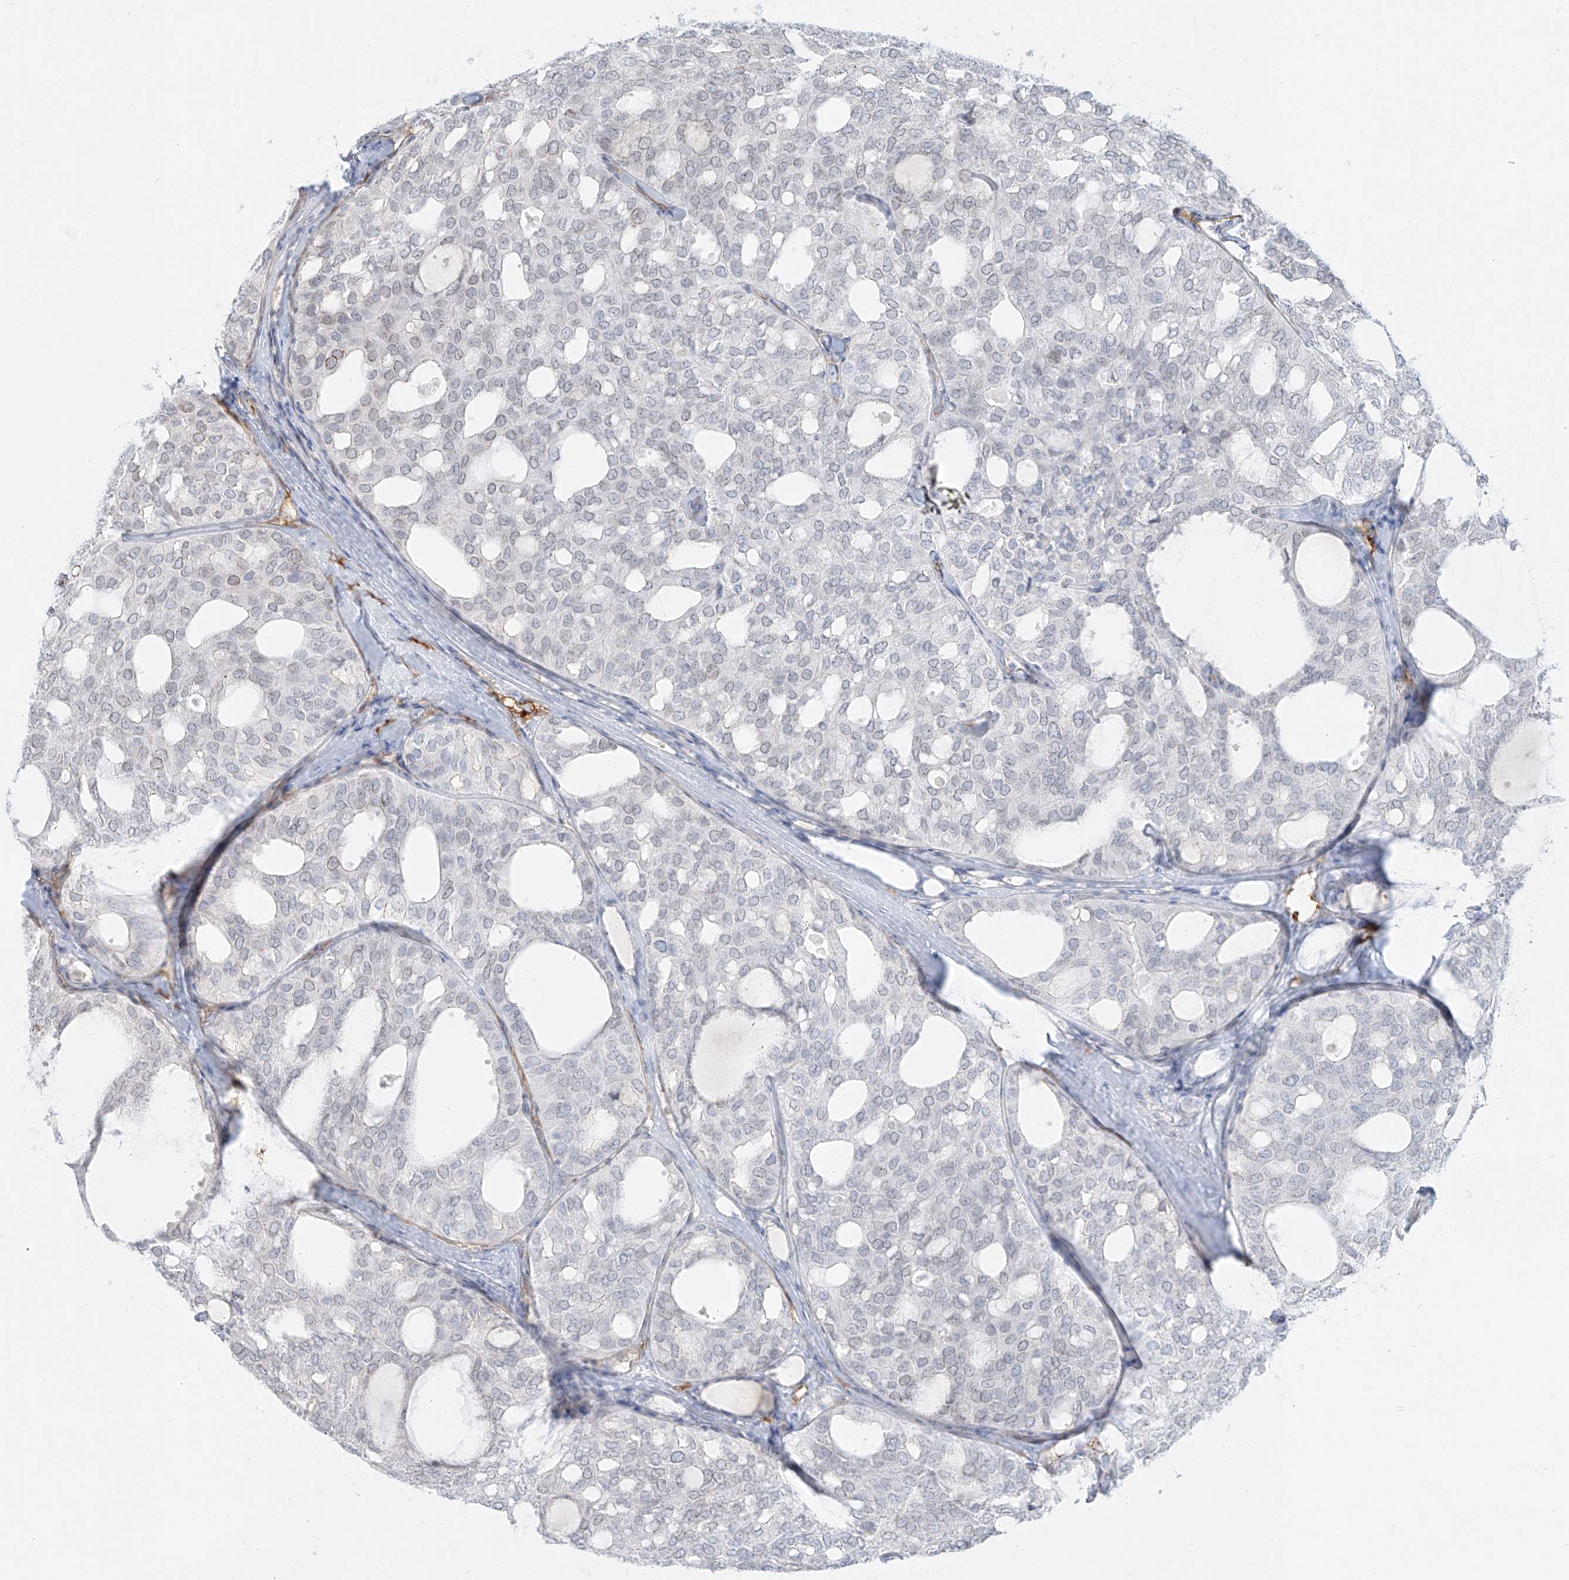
{"staining": {"intensity": "negative", "quantity": "none", "location": "none"}, "tissue": "thyroid cancer", "cell_type": "Tumor cells", "image_type": "cancer", "snomed": [{"axis": "morphology", "description": "Follicular adenoma carcinoma, NOS"}, {"axis": "topography", "description": "Thyroid gland"}], "caption": "High magnification brightfield microscopy of follicular adenoma carcinoma (thyroid) stained with DAB (3,3'-diaminobenzidine) (brown) and counterstained with hematoxylin (blue): tumor cells show no significant positivity.", "gene": "NHSL1", "patient": {"sex": "male", "age": 75}}